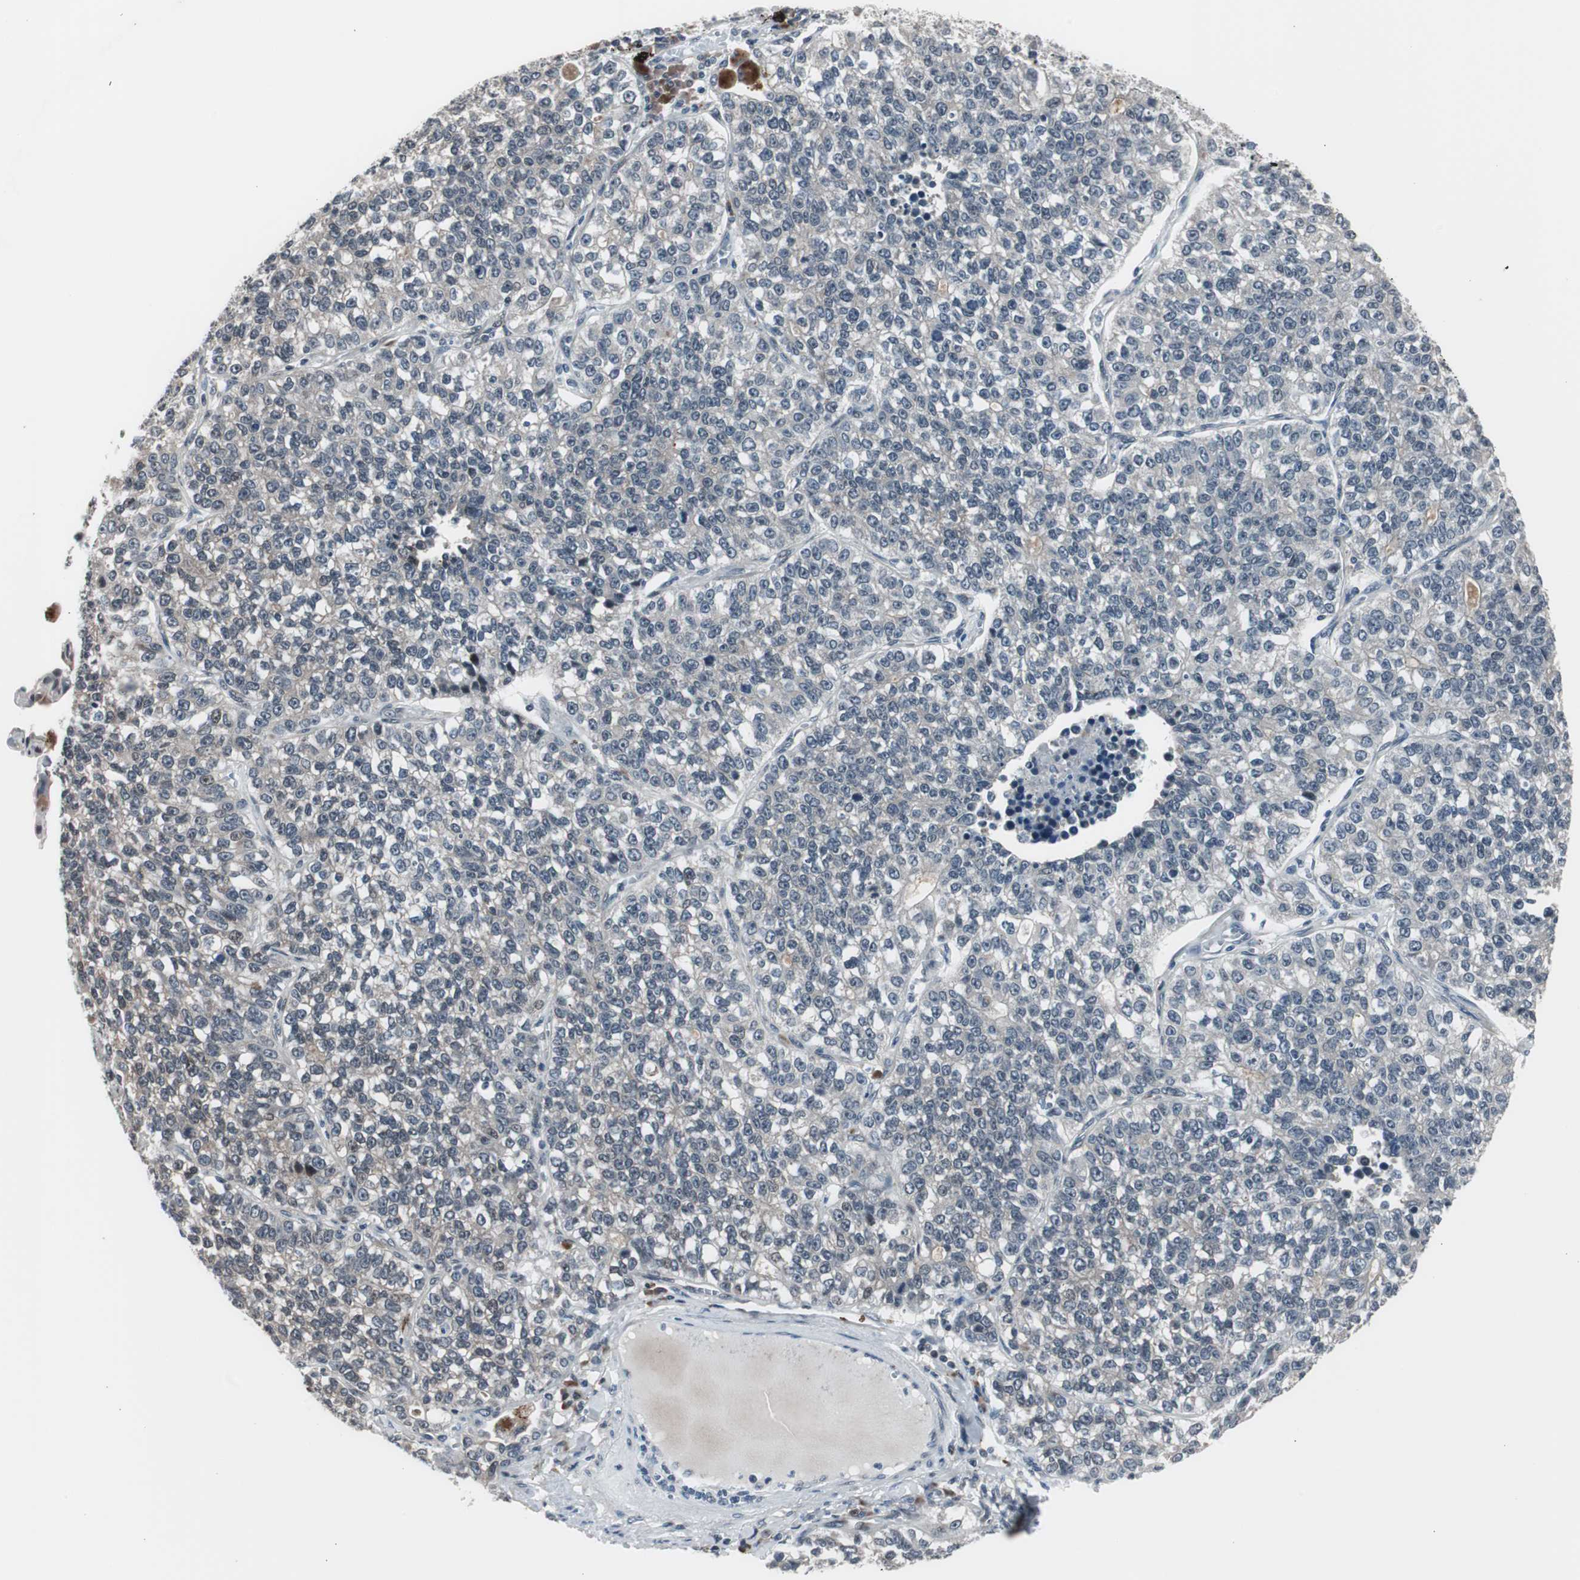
{"staining": {"intensity": "negative", "quantity": "none", "location": "none"}, "tissue": "lung cancer", "cell_type": "Tumor cells", "image_type": "cancer", "snomed": [{"axis": "morphology", "description": "Adenocarcinoma, NOS"}, {"axis": "topography", "description": "Lung"}], "caption": "Tumor cells show no significant positivity in lung adenocarcinoma.", "gene": "BOLA1", "patient": {"sex": "male", "age": 49}}